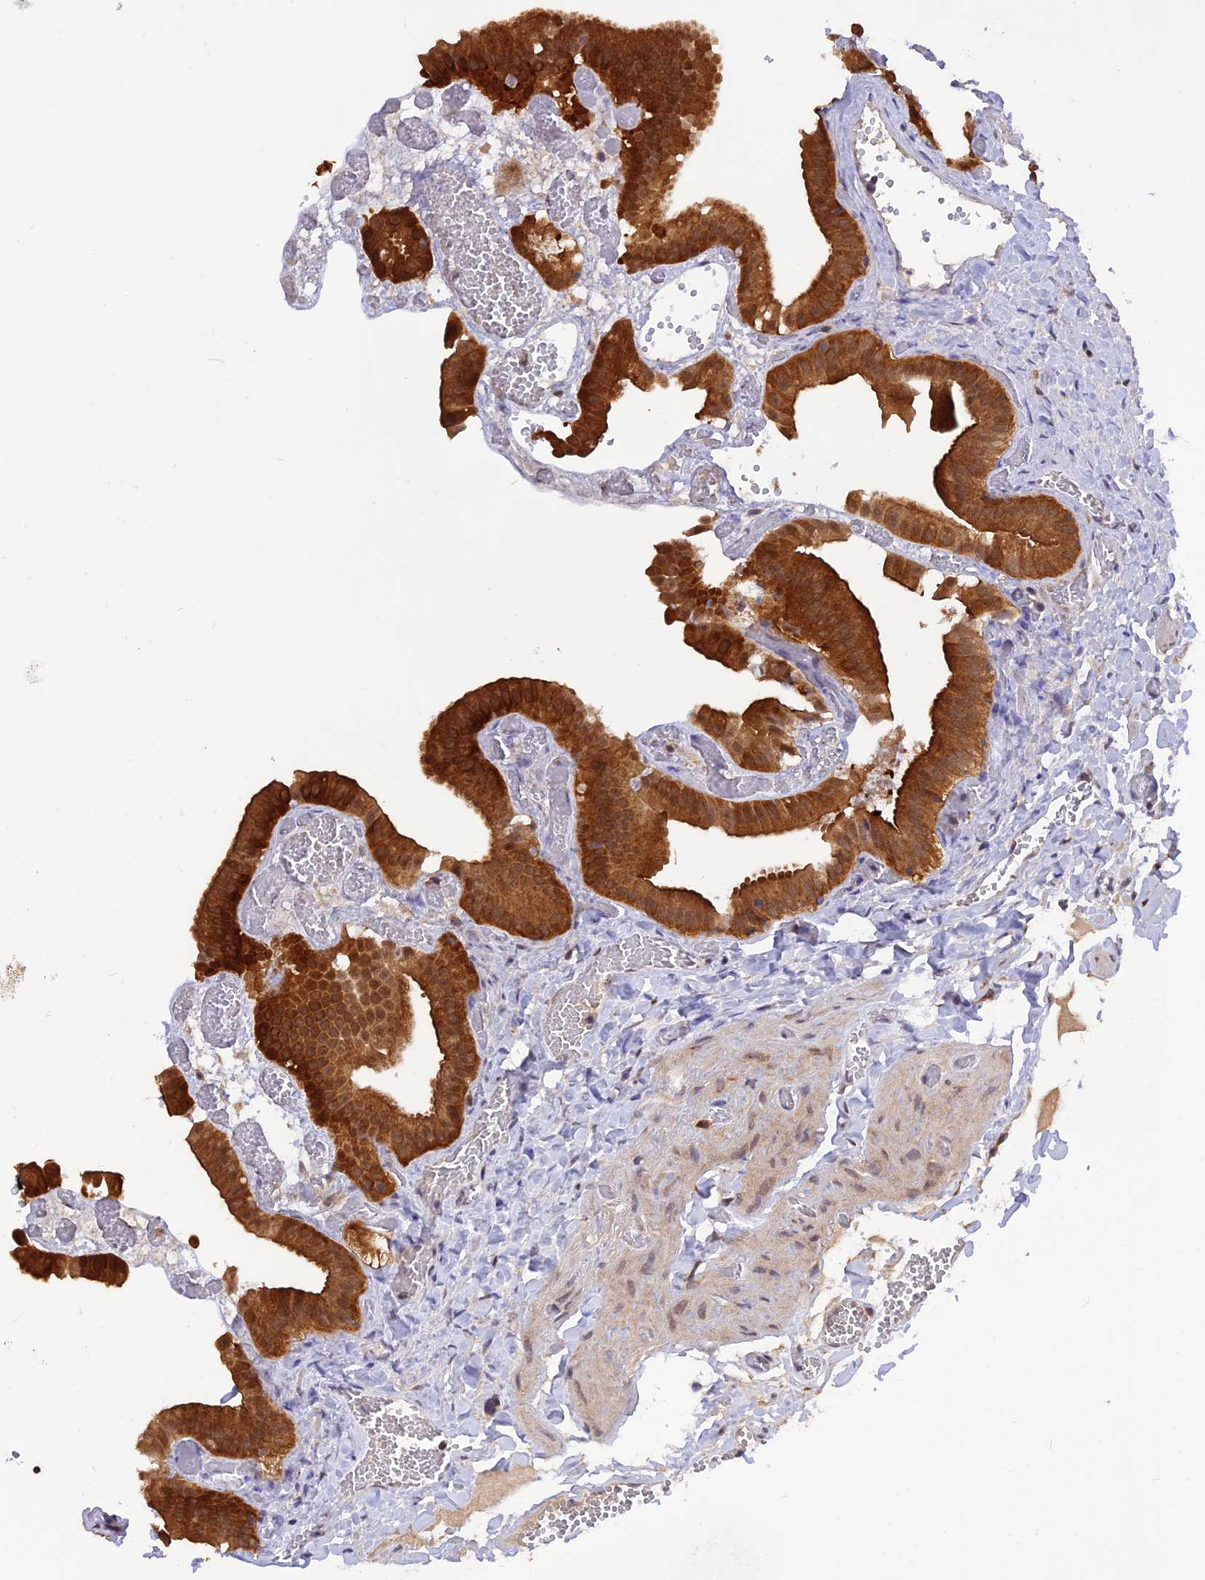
{"staining": {"intensity": "strong", "quantity": ">75%", "location": "cytoplasmic/membranous"}, "tissue": "gallbladder", "cell_type": "Glandular cells", "image_type": "normal", "snomed": [{"axis": "morphology", "description": "Normal tissue, NOS"}, {"axis": "topography", "description": "Gallbladder"}], "caption": "This image demonstrates immunohistochemistry (IHC) staining of unremarkable gallbladder, with high strong cytoplasmic/membranous positivity in approximately >75% of glandular cells.", "gene": "MNS1", "patient": {"sex": "female", "age": 64}}